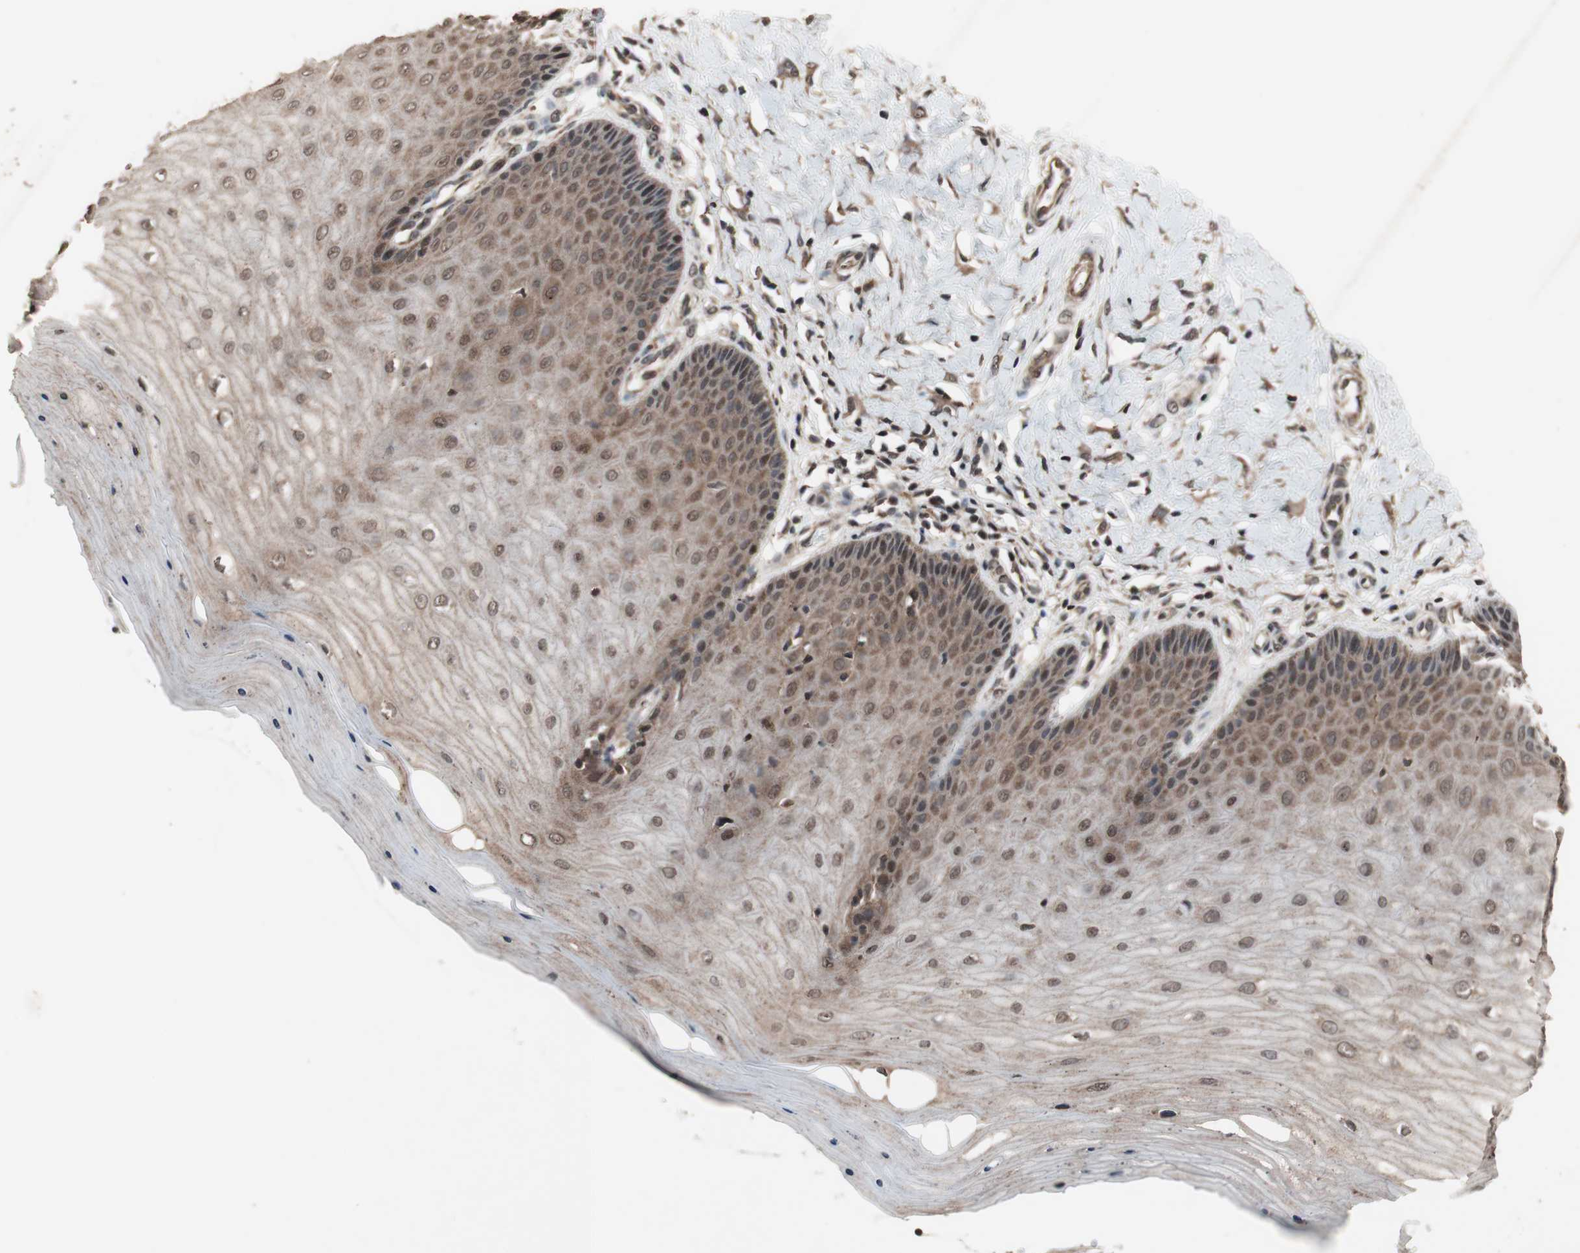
{"staining": {"intensity": "moderate", "quantity": "25%-75%", "location": "cytoplasmic/membranous,nuclear"}, "tissue": "cervix", "cell_type": "Glandular cells", "image_type": "normal", "snomed": [{"axis": "morphology", "description": "Normal tissue, NOS"}, {"axis": "topography", "description": "Cervix"}], "caption": "Unremarkable cervix reveals moderate cytoplasmic/membranous,nuclear expression in approximately 25%-75% of glandular cells The staining is performed using DAB brown chromogen to label protein expression. The nuclei are counter-stained blue using hematoxylin..", "gene": "KANSL1", "patient": {"sex": "female", "age": 55}}